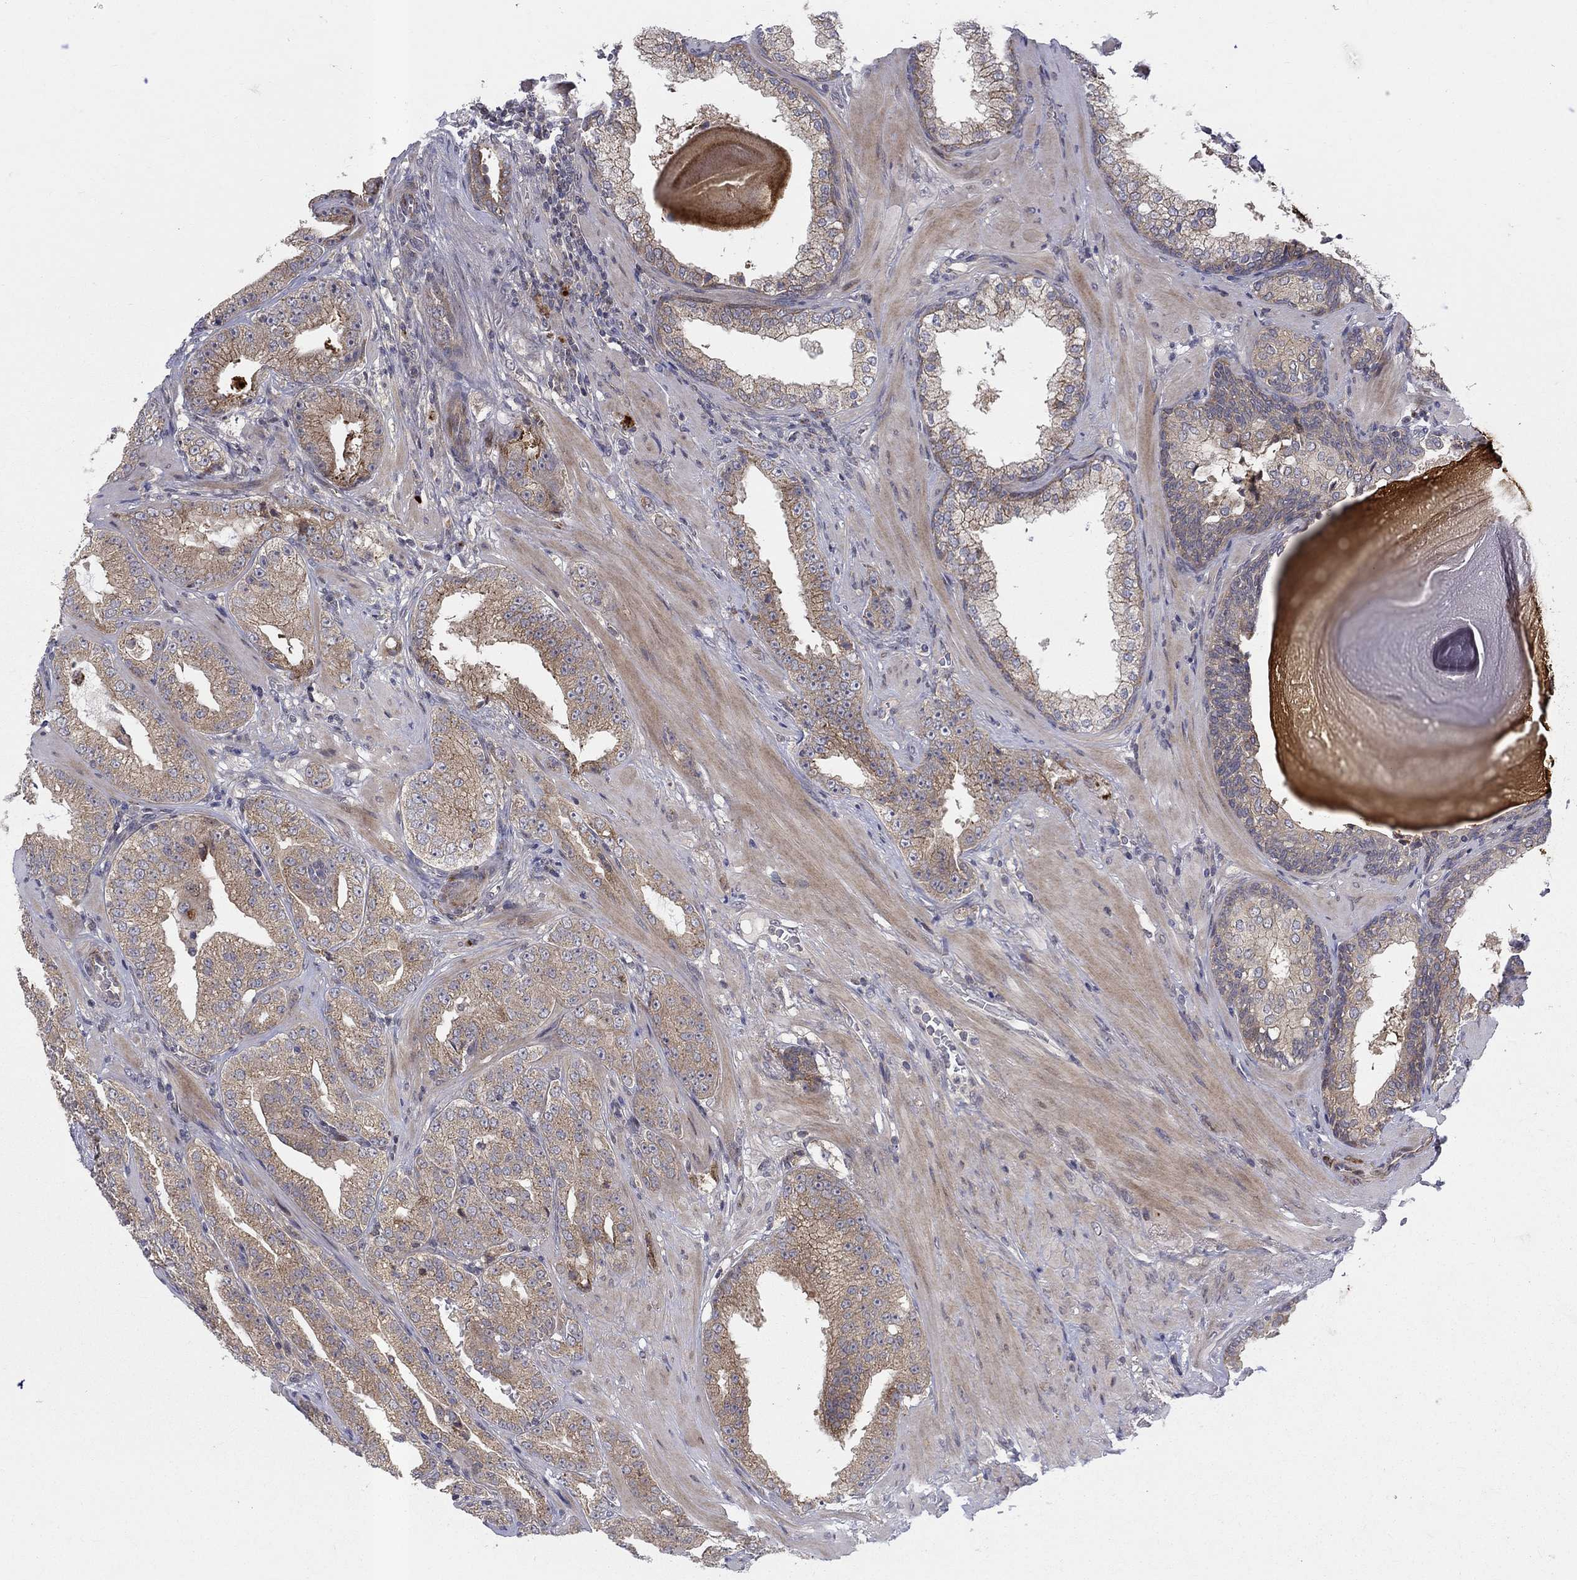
{"staining": {"intensity": "moderate", "quantity": ">75%", "location": "cytoplasmic/membranous"}, "tissue": "prostate cancer", "cell_type": "Tumor cells", "image_type": "cancer", "snomed": [{"axis": "morphology", "description": "Adenocarcinoma, Low grade"}, {"axis": "topography", "description": "Prostate"}], "caption": "Immunohistochemistry (IHC) of human prostate adenocarcinoma (low-grade) shows medium levels of moderate cytoplasmic/membranous positivity in approximately >75% of tumor cells.", "gene": "WDR19", "patient": {"sex": "male", "age": 62}}